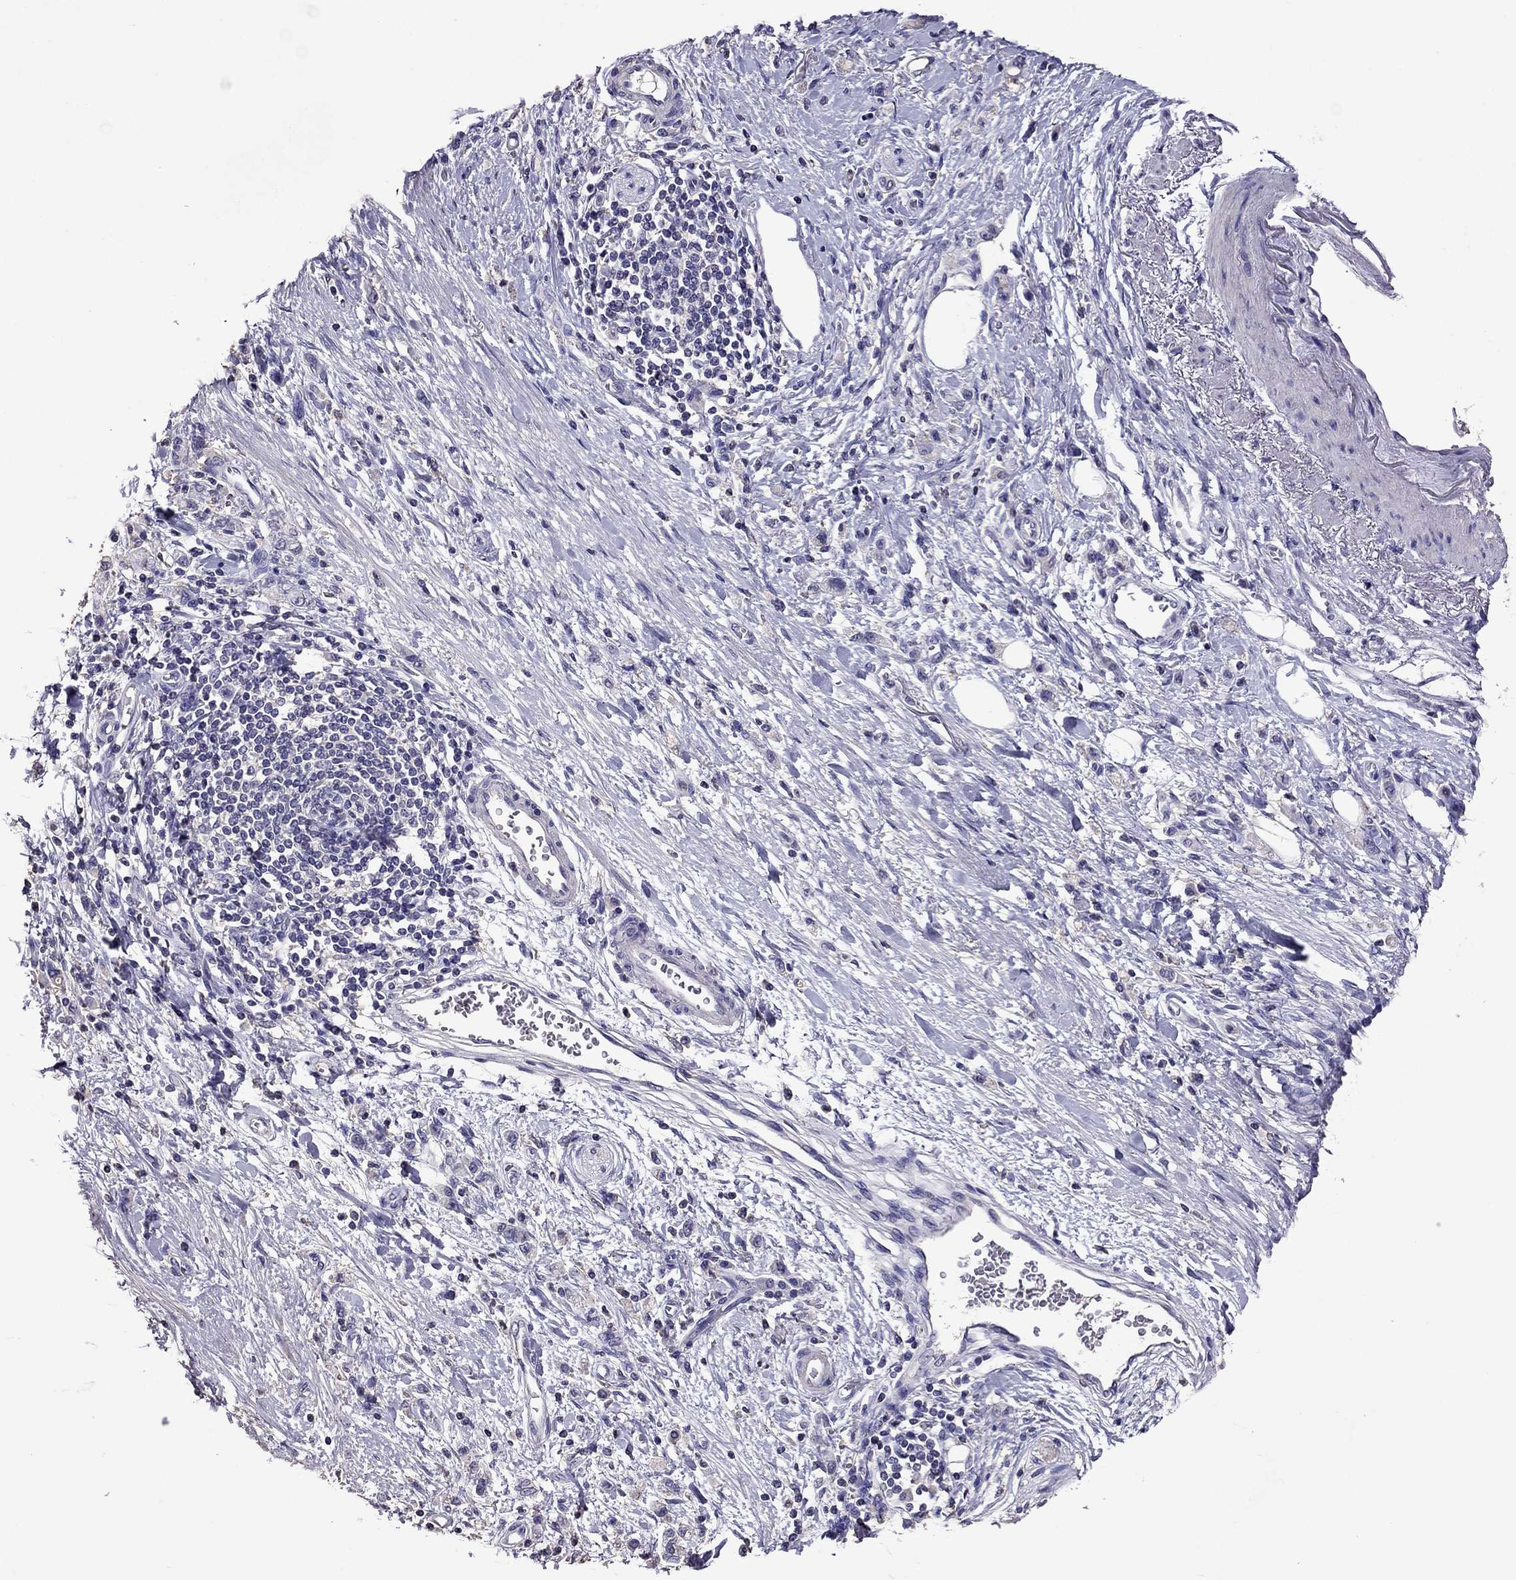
{"staining": {"intensity": "negative", "quantity": "none", "location": "none"}, "tissue": "stomach cancer", "cell_type": "Tumor cells", "image_type": "cancer", "snomed": [{"axis": "morphology", "description": "Adenocarcinoma, NOS"}, {"axis": "topography", "description": "Stomach"}], "caption": "This is a micrograph of immunohistochemistry staining of adenocarcinoma (stomach), which shows no expression in tumor cells.", "gene": "NKX3-1", "patient": {"sex": "male", "age": 77}}